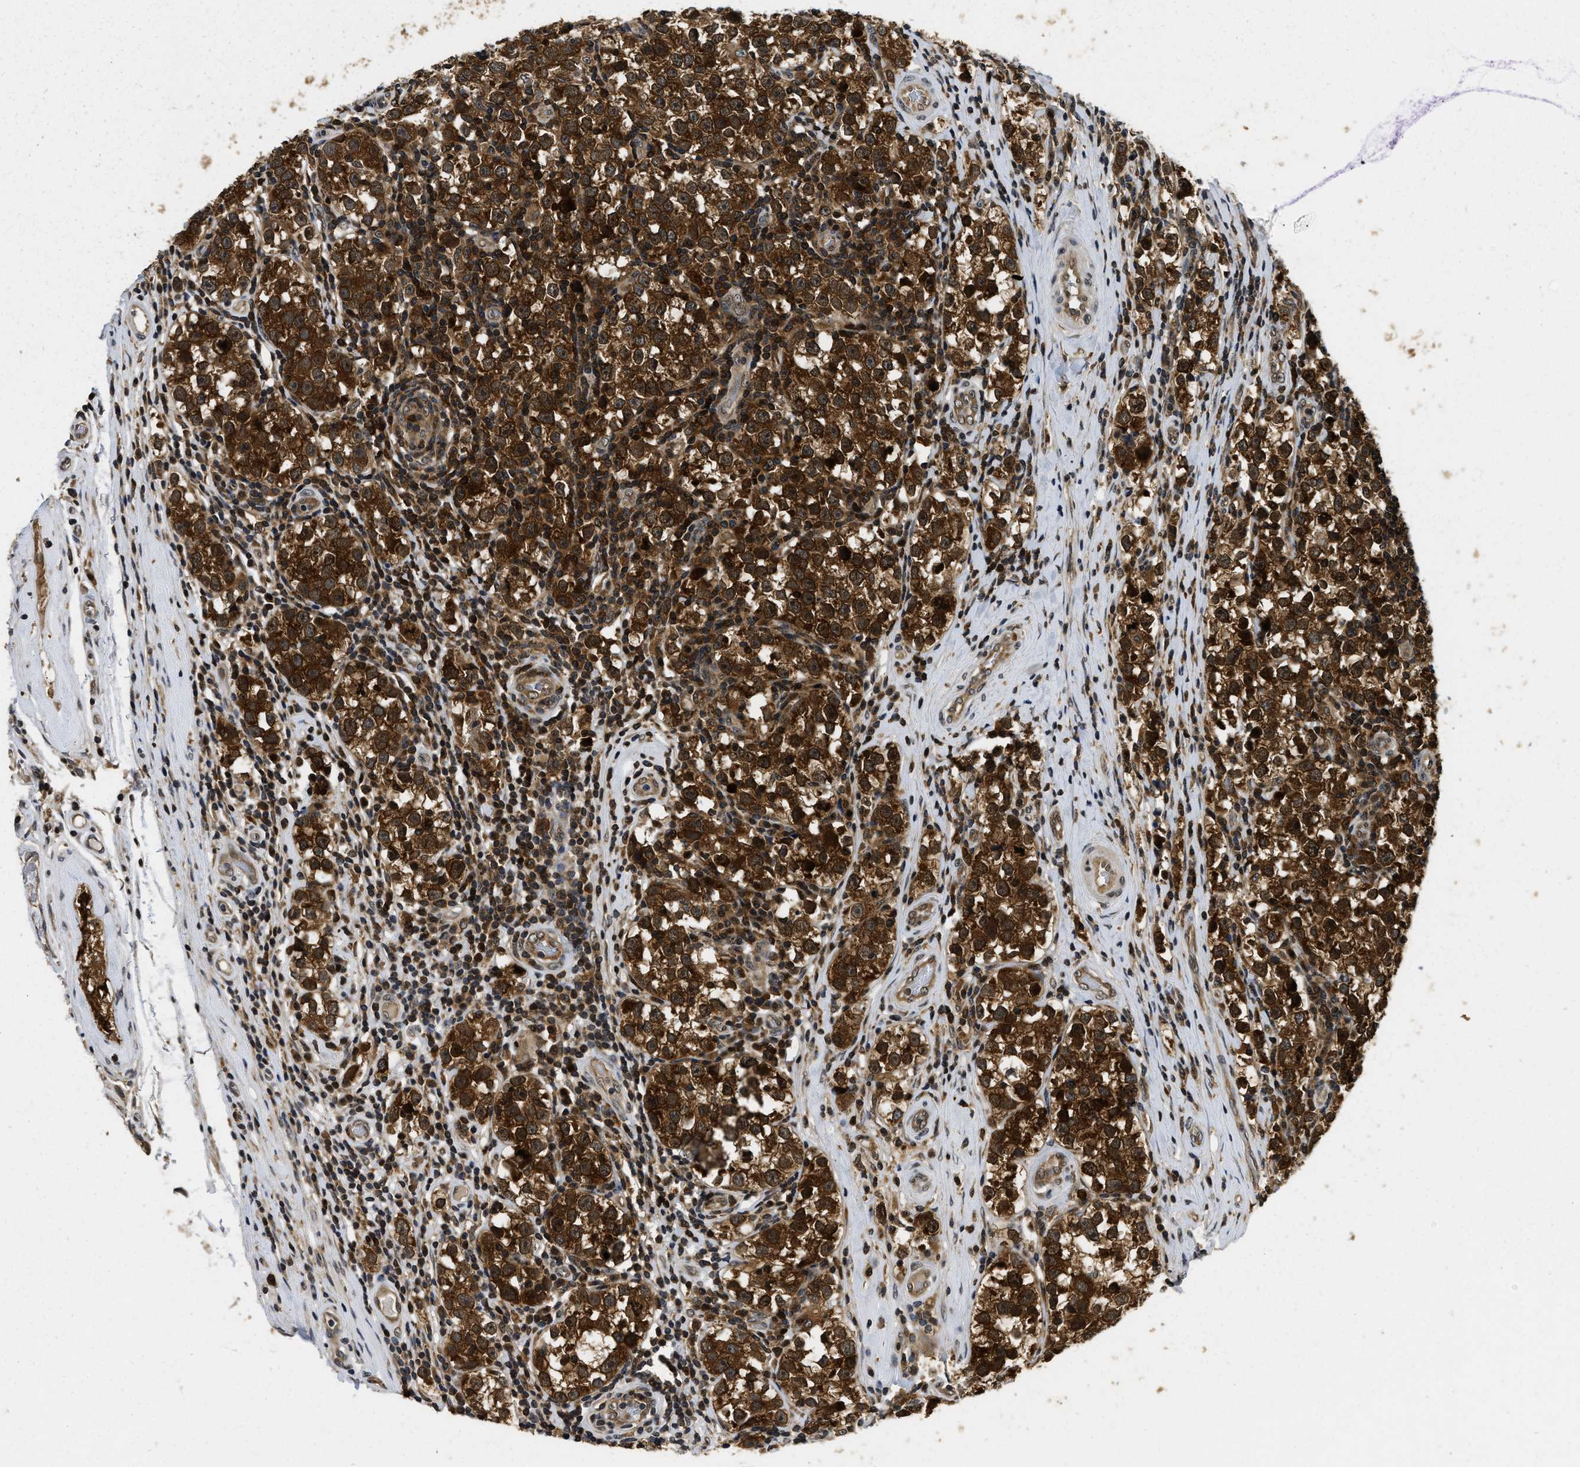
{"staining": {"intensity": "strong", "quantity": ">75%", "location": "cytoplasmic/membranous"}, "tissue": "testis cancer", "cell_type": "Tumor cells", "image_type": "cancer", "snomed": [{"axis": "morphology", "description": "Normal tissue, NOS"}, {"axis": "morphology", "description": "Seminoma, NOS"}, {"axis": "topography", "description": "Testis"}], "caption": "Strong cytoplasmic/membranous expression for a protein is seen in about >75% of tumor cells of testis cancer (seminoma) using immunohistochemistry.", "gene": "ADSL", "patient": {"sex": "male", "age": 43}}